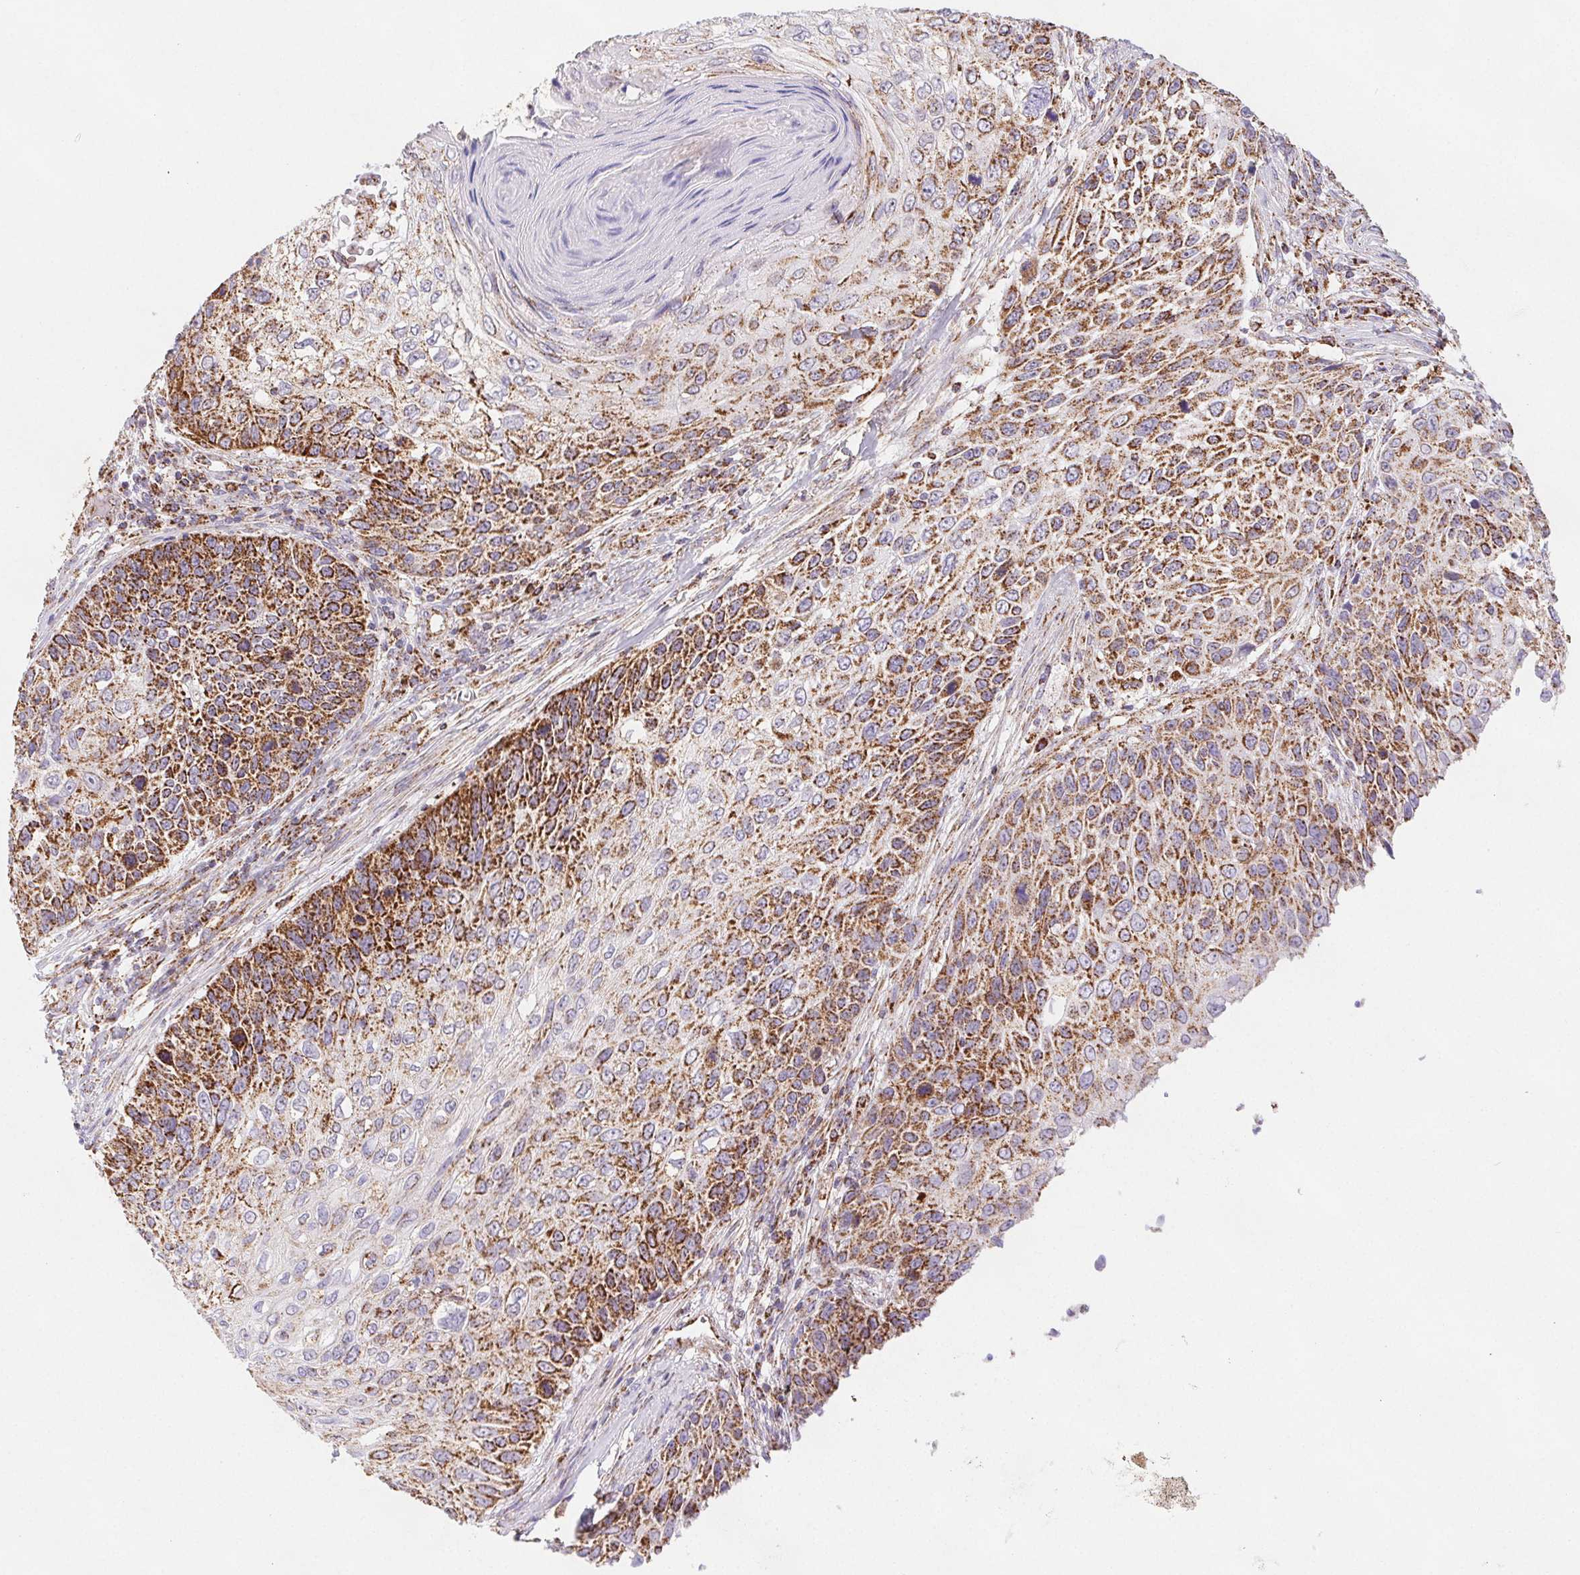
{"staining": {"intensity": "moderate", "quantity": ">75%", "location": "cytoplasmic/membranous"}, "tissue": "skin cancer", "cell_type": "Tumor cells", "image_type": "cancer", "snomed": [{"axis": "morphology", "description": "Squamous cell carcinoma, NOS"}, {"axis": "topography", "description": "Skin"}], "caption": "Approximately >75% of tumor cells in skin squamous cell carcinoma exhibit moderate cytoplasmic/membranous protein staining as visualized by brown immunohistochemical staining.", "gene": "NIPSNAP2", "patient": {"sex": "male", "age": 92}}